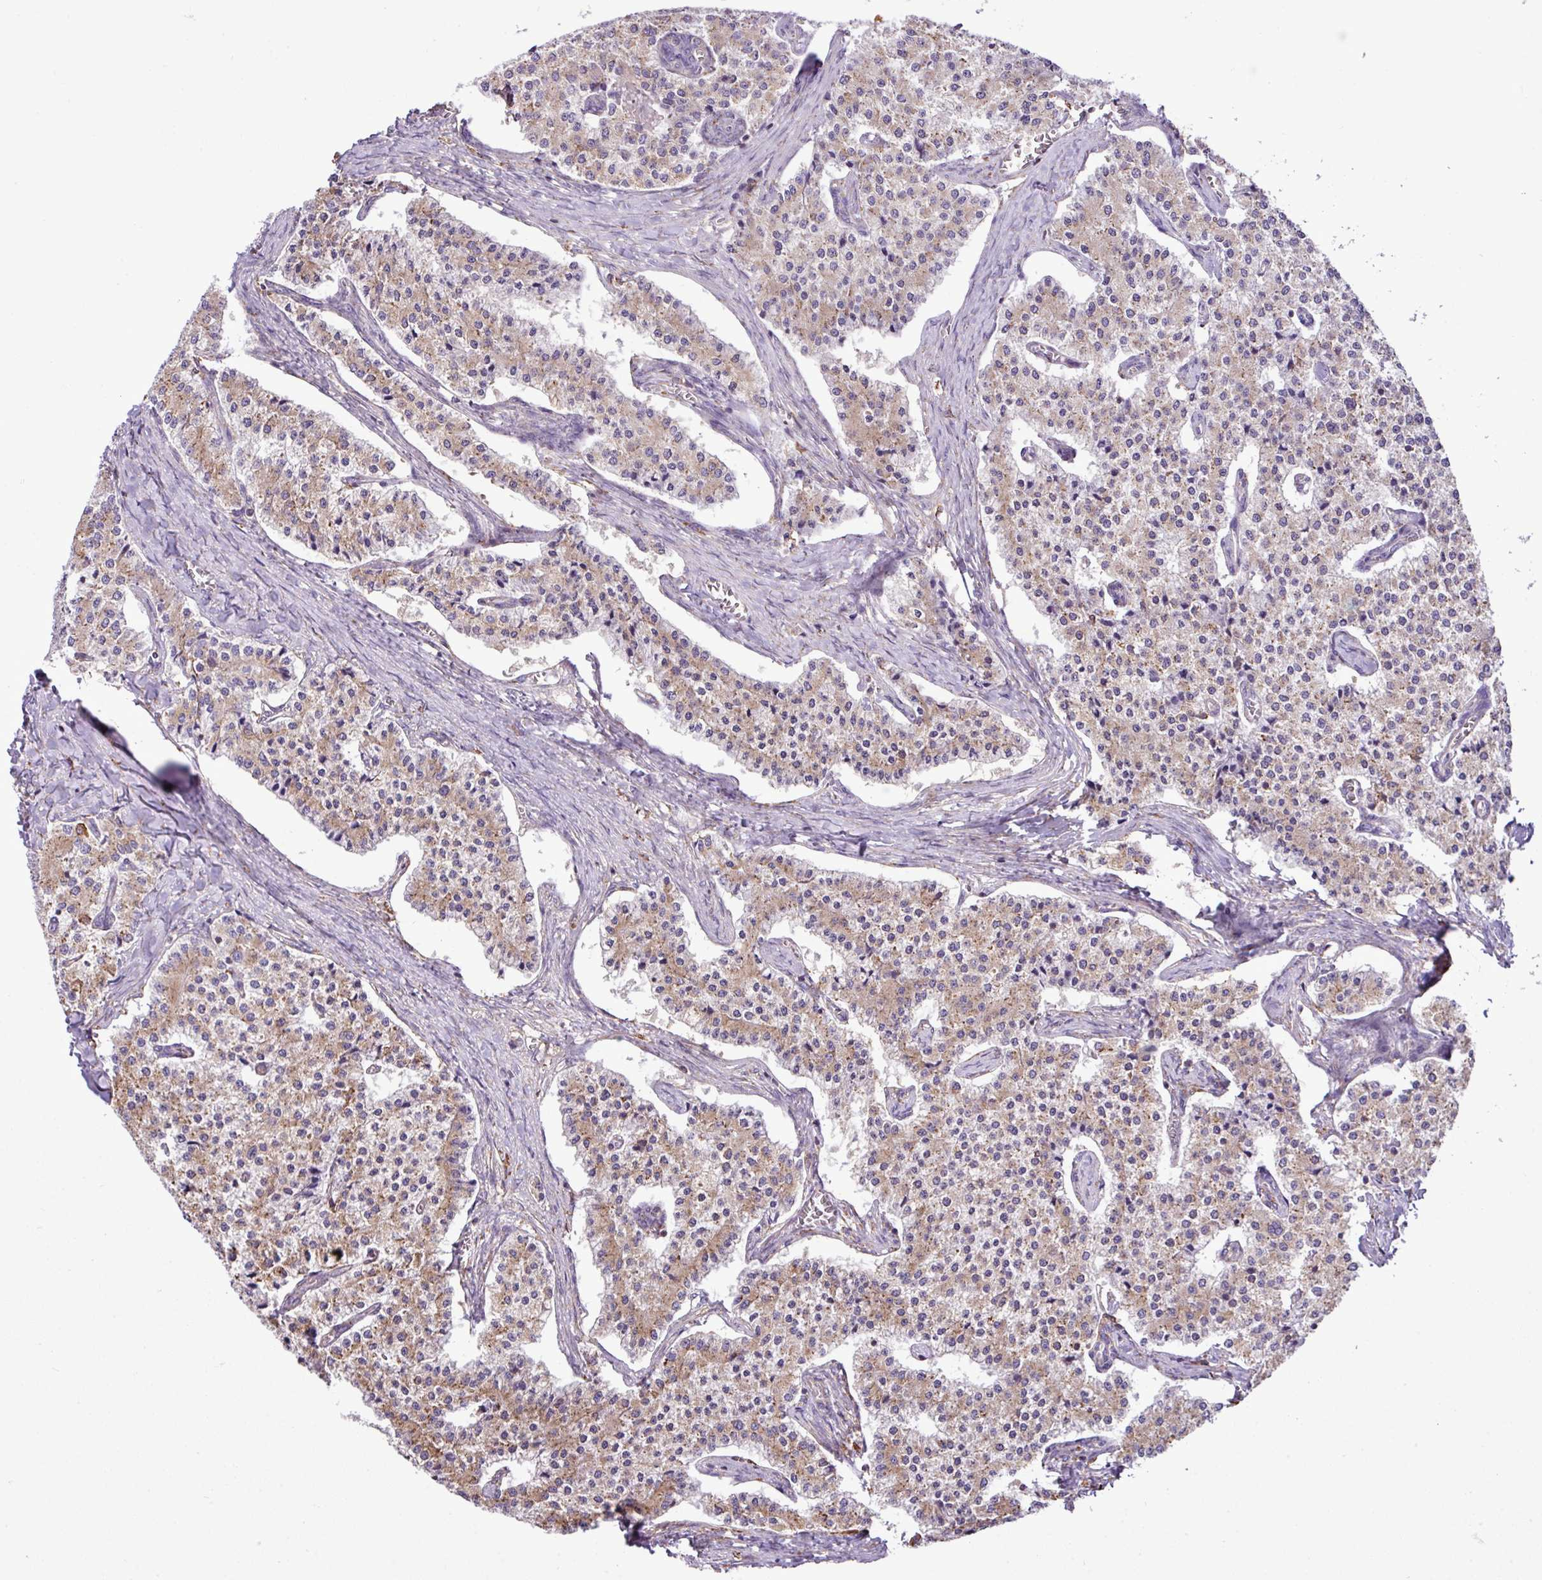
{"staining": {"intensity": "moderate", "quantity": "25%-75%", "location": "cytoplasmic/membranous"}, "tissue": "carcinoid", "cell_type": "Tumor cells", "image_type": "cancer", "snomed": [{"axis": "morphology", "description": "Carcinoid, malignant, NOS"}, {"axis": "topography", "description": "Colon"}], "caption": "Immunohistochemistry (IHC) image of human carcinoid stained for a protein (brown), which shows medium levels of moderate cytoplasmic/membranous expression in about 25%-75% of tumor cells.", "gene": "ZSCAN5A", "patient": {"sex": "female", "age": 52}}